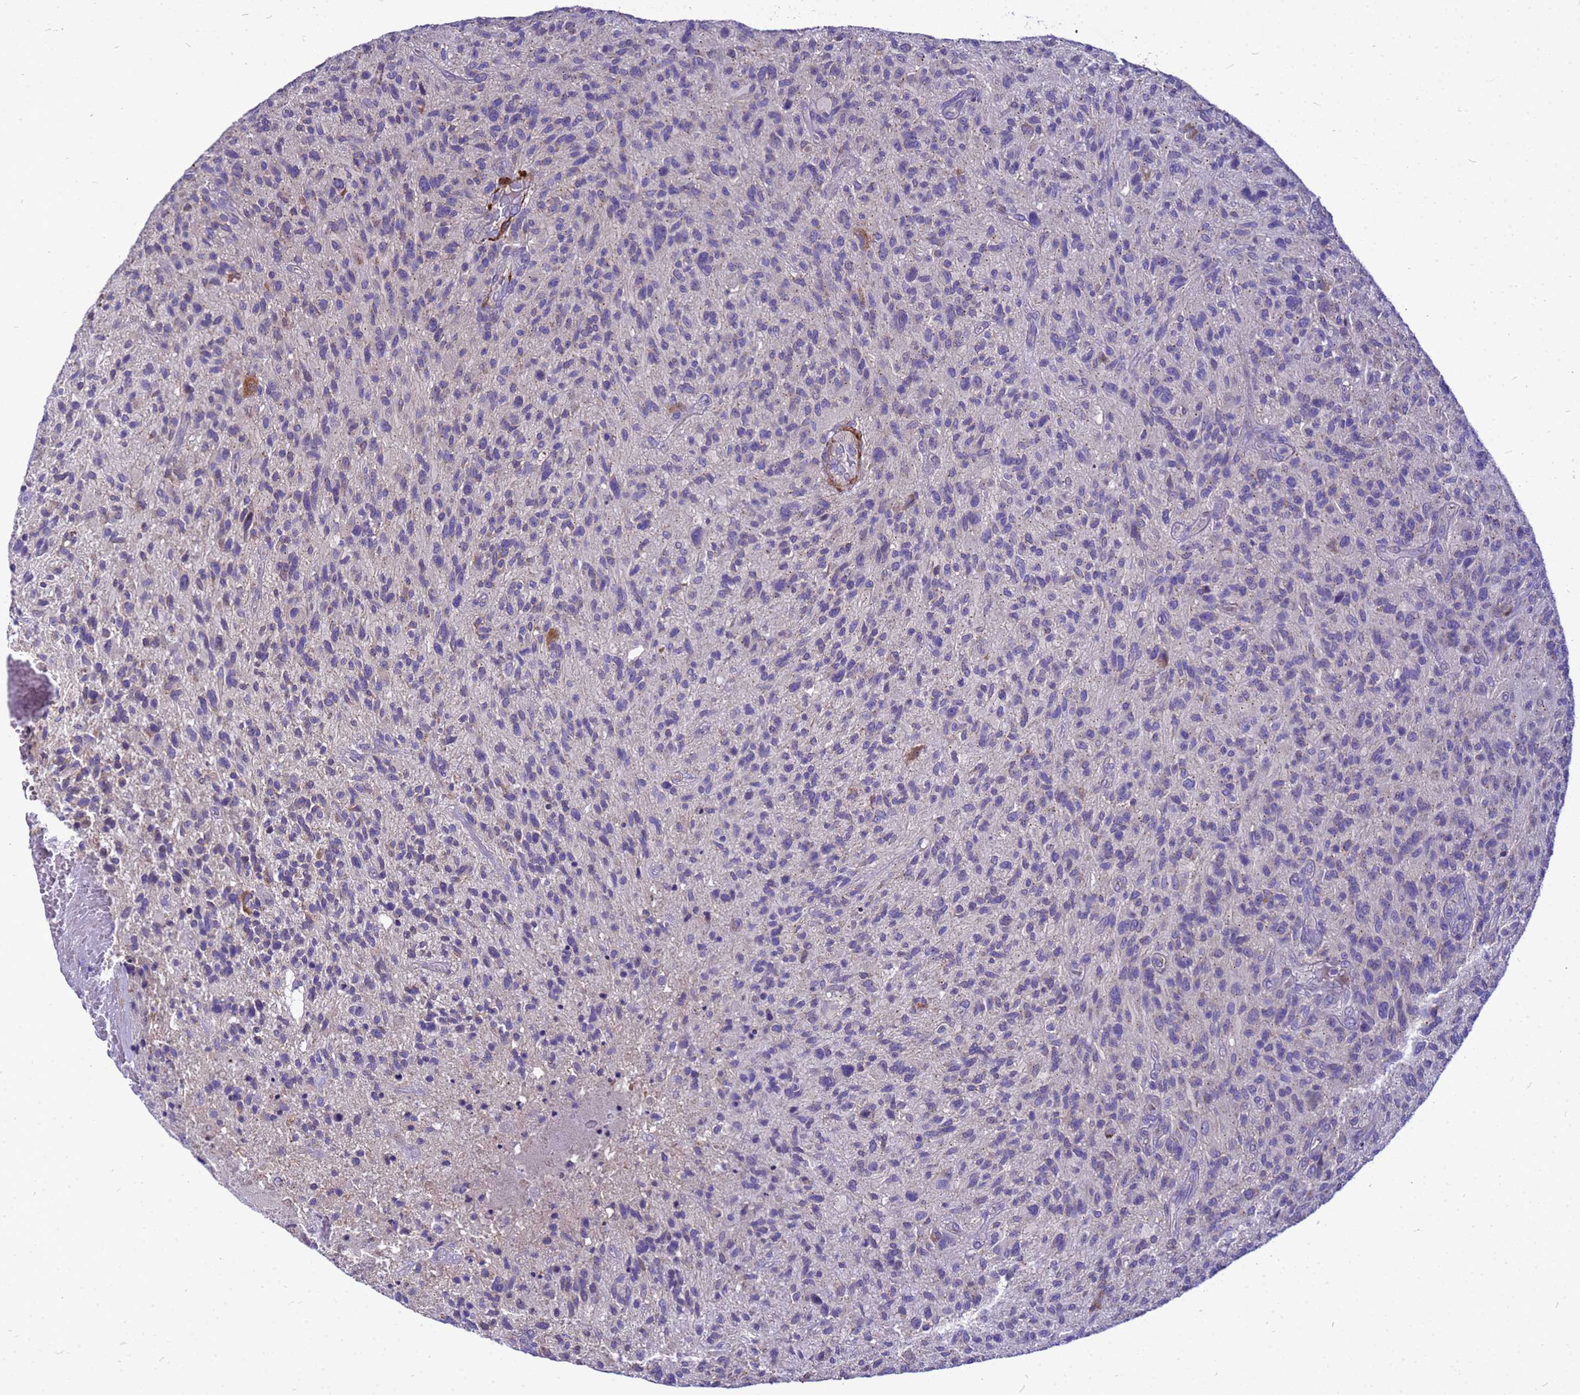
{"staining": {"intensity": "negative", "quantity": "none", "location": "none"}, "tissue": "glioma", "cell_type": "Tumor cells", "image_type": "cancer", "snomed": [{"axis": "morphology", "description": "Glioma, malignant, High grade"}, {"axis": "topography", "description": "Brain"}], "caption": "This is an IHC photomicrograph of glioma. There is no positivity in tumor cells.", "gene": "POP7", "patient": {"sex": "male", "age": 47}}